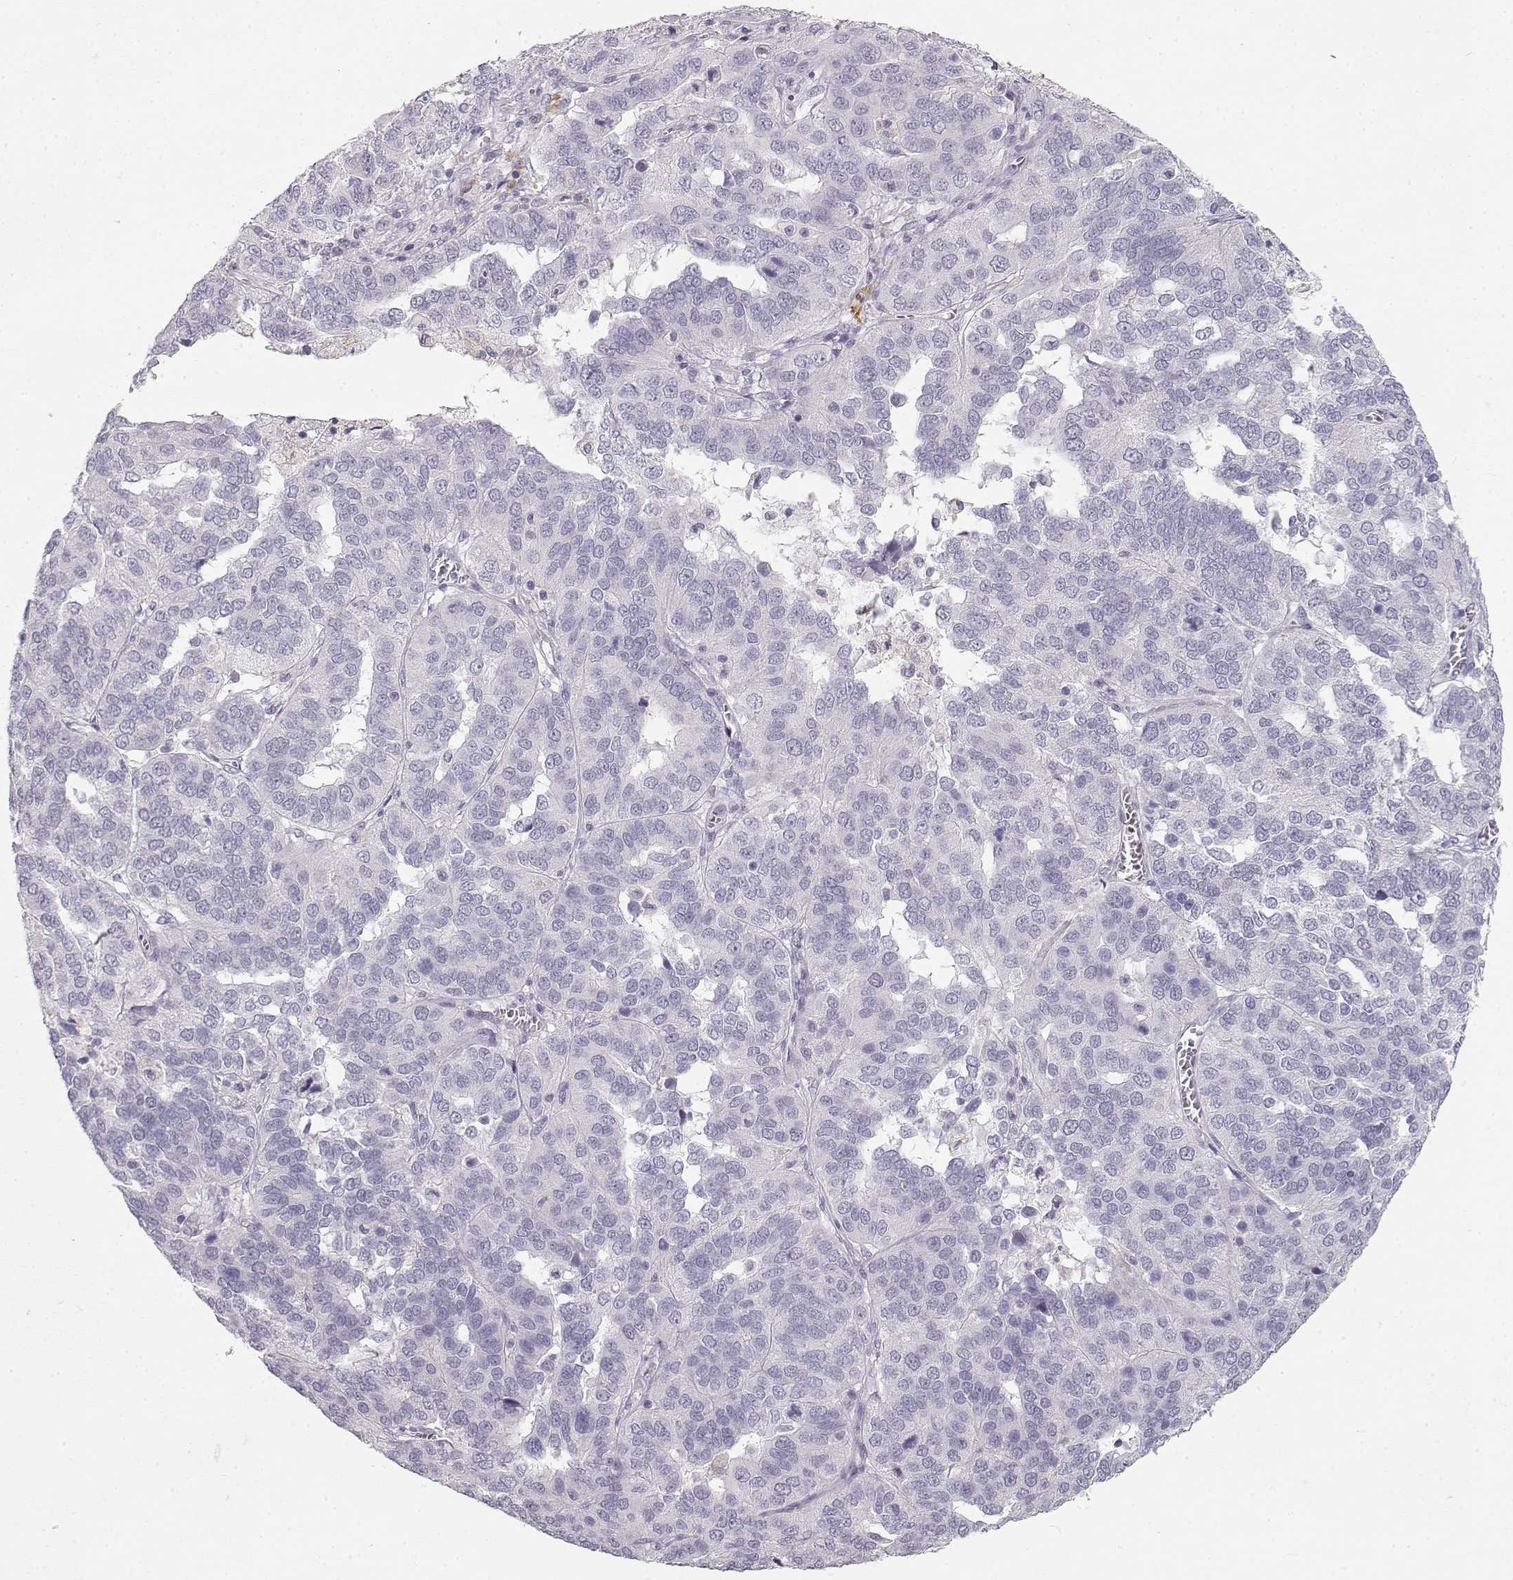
{"staining": {"intensity": "negative", "quantity": "none", "location": "none"}, "tissue": "ovarian cancer", "cell_type": "Tumor cells", "image_type": "cancer", "snomed": [{"axis": "morphology", "description": "Carcinoma, endometroid"}, {"axis": "topography", "description": "Soft tissue"}, {"axis": "topography", "description": "Ovary"}], "caption": "Tumor cells show no significant expression in ovarian cancer (endometroid carcinoma). The staining was performed using DAB to visualize the protein expression in brown, while the nuclei were stained in blue with hematoxylin (Magnification: 20x).", "gene": "NUTM1", "patient": {"sex": "female", "age": 52}}